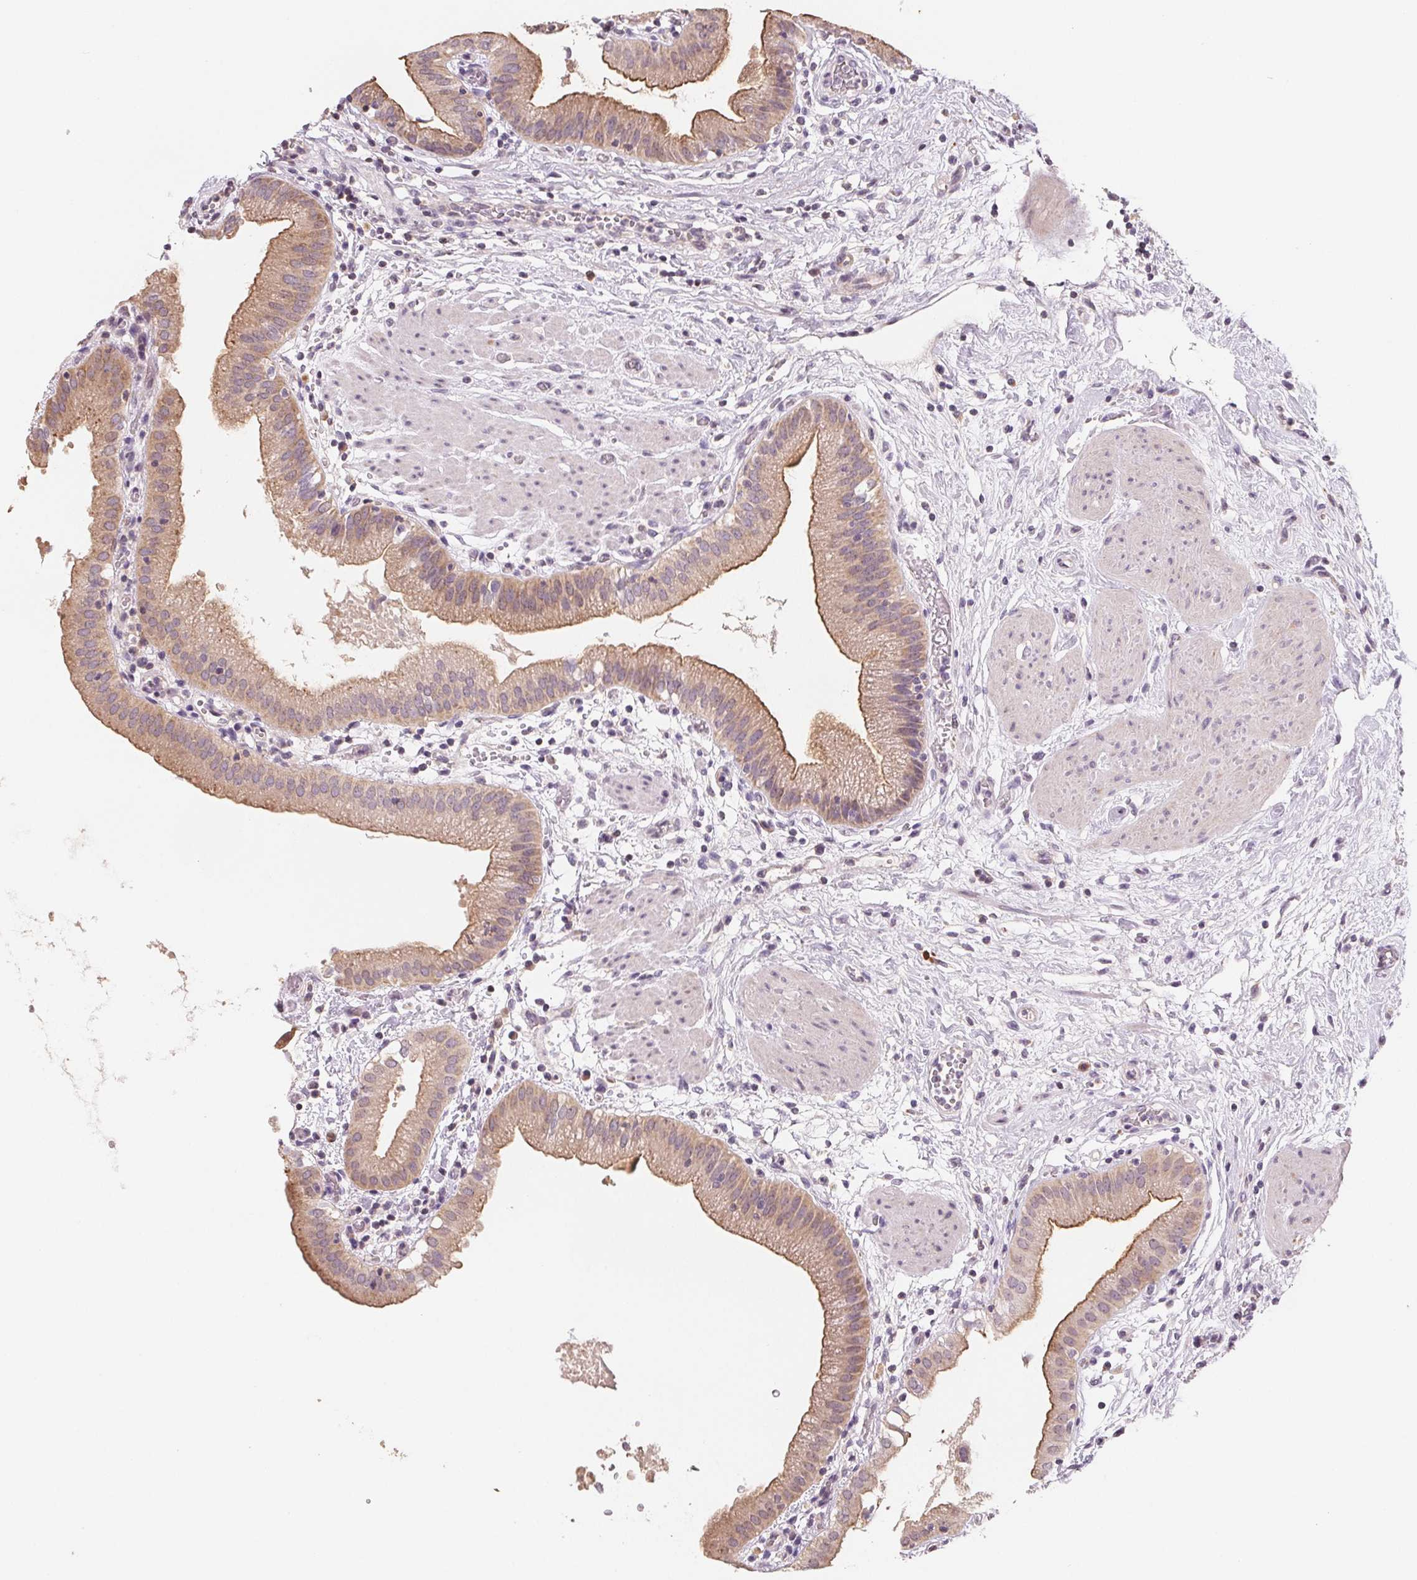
{"staining": {"intensity": "moderate", "quantity": "25%-75%", "location": "cytoplasmic/membranous"}, "tissue": "gallbladder", "cell_type": "Glandular cells", "image_type": "normal", "snomed": [{"axis": "morphology", "description": "Normal tissue, NOS"}, {"axis": "topography", "description": "Gallbladder"}], "caption": "High-power microscopy captured an IHC histopathology image of benign gallbladder, revealing moderate cytoplasmic/membranous expression in about 25%-75% of glandular cells. (Stains: DAB (3,3'-diaminobenzidine) in brown, nuclei in blue, Microscopy: brightfield microscopy at high magnification).", "gene": "VTCN1", "patient": {"sex": "female", "age": 65}}